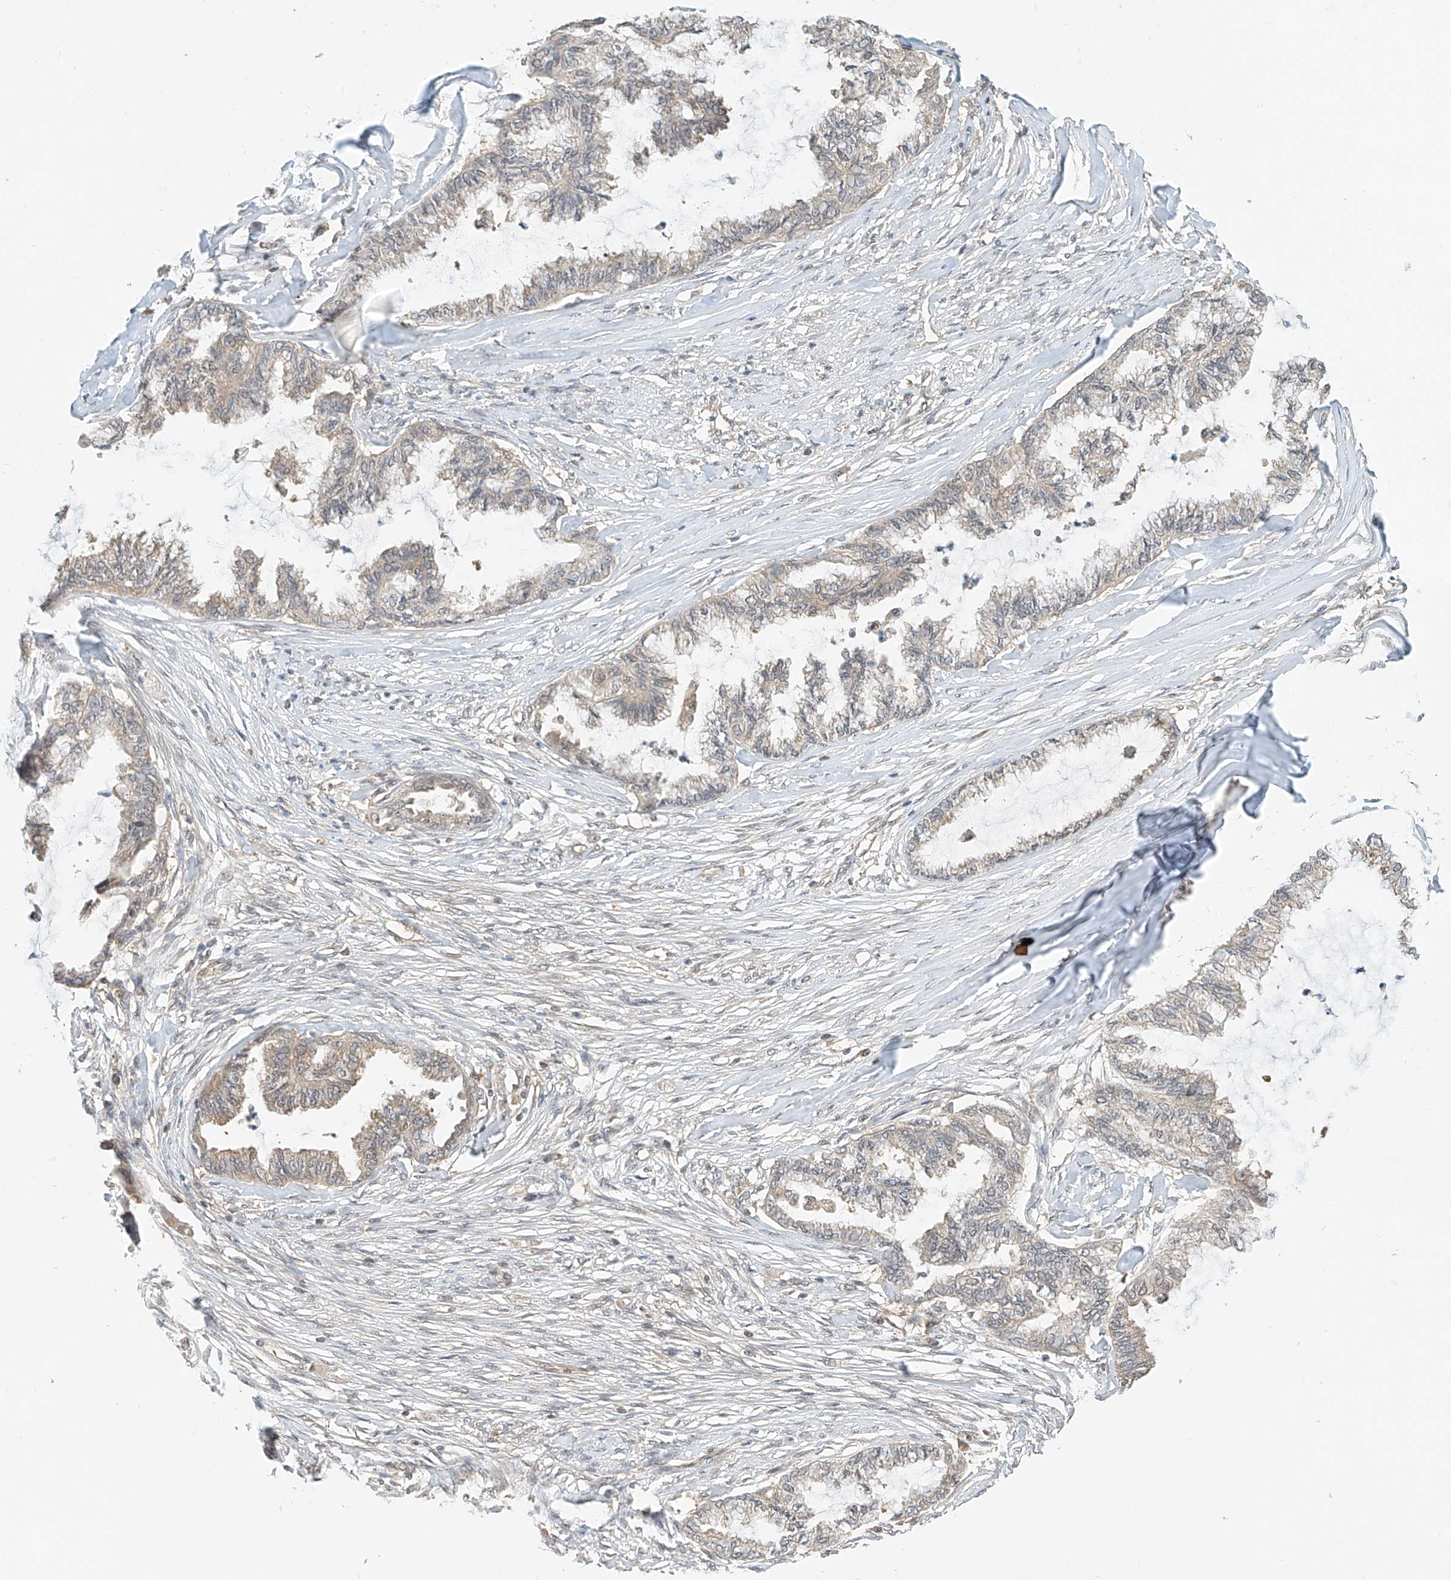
{"staining": {"intensity": "weak", "quantity": "<25%", "location": "cytoplasmic/membranous"}, "tissue": "endometrial cancer", "cell_type": "Tumor cells", "image_type": "cancer", "snomed": [{"axis": "morphology", "description": "Adenocarcinoma, NOS"}, {"axis": "topography", "description": "Endometrium"}], "caption": "The IHC histopathology image has no significant expression in tumor cells of endometrial cancer tissue.", "gene": "PPA2", "patient": {"sex": "female", "age": 86}}